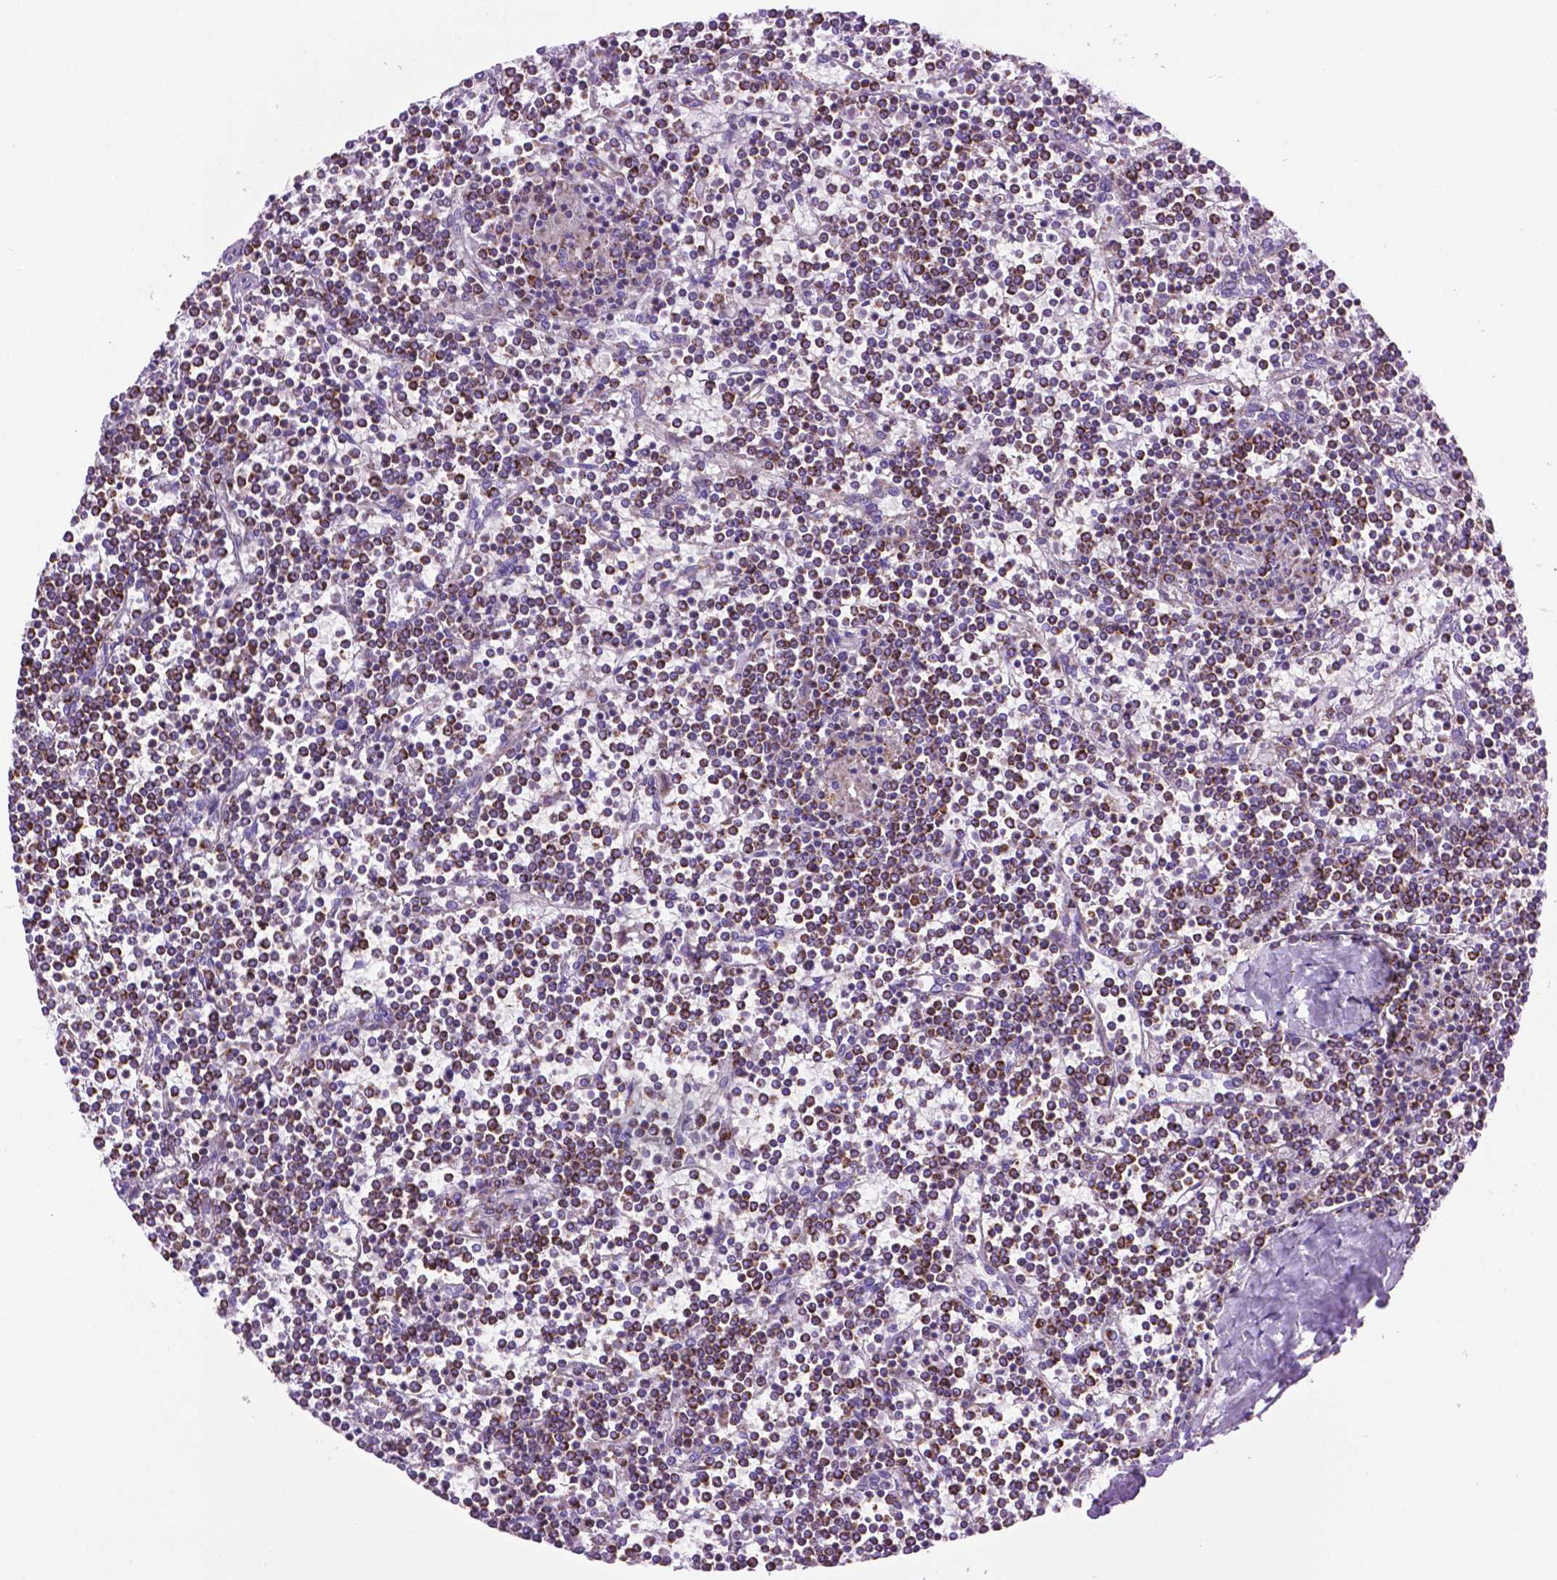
{"staining": {"intensity": "strong", "quantity": ">75%", "location": "cytoplasmic/membranous"}, "tissue": "lymphoma", "cell_type": "Tumor cells", "image_type": "cancer", "snomed": [{"axis": "morphology", "description": "Malignant lymphoma, non-Hodgkin's type, Low grade"}, {"axis": "topography", "description": "Spleen"}], "caption": "Immunohistochemical staining of human malignant lymphoma, non-Hodgkin's type (low-grade) displays strong cytoplasmic/membranous protein positivity in approximately >75% of tumor cells. The staining is performed using DAB brown chromogen to label protein expression. The nuclei are counter-stained blue using hematoxylin.", "gene": "GDPD5", "patient": {"sex": "female", "age": 19}}